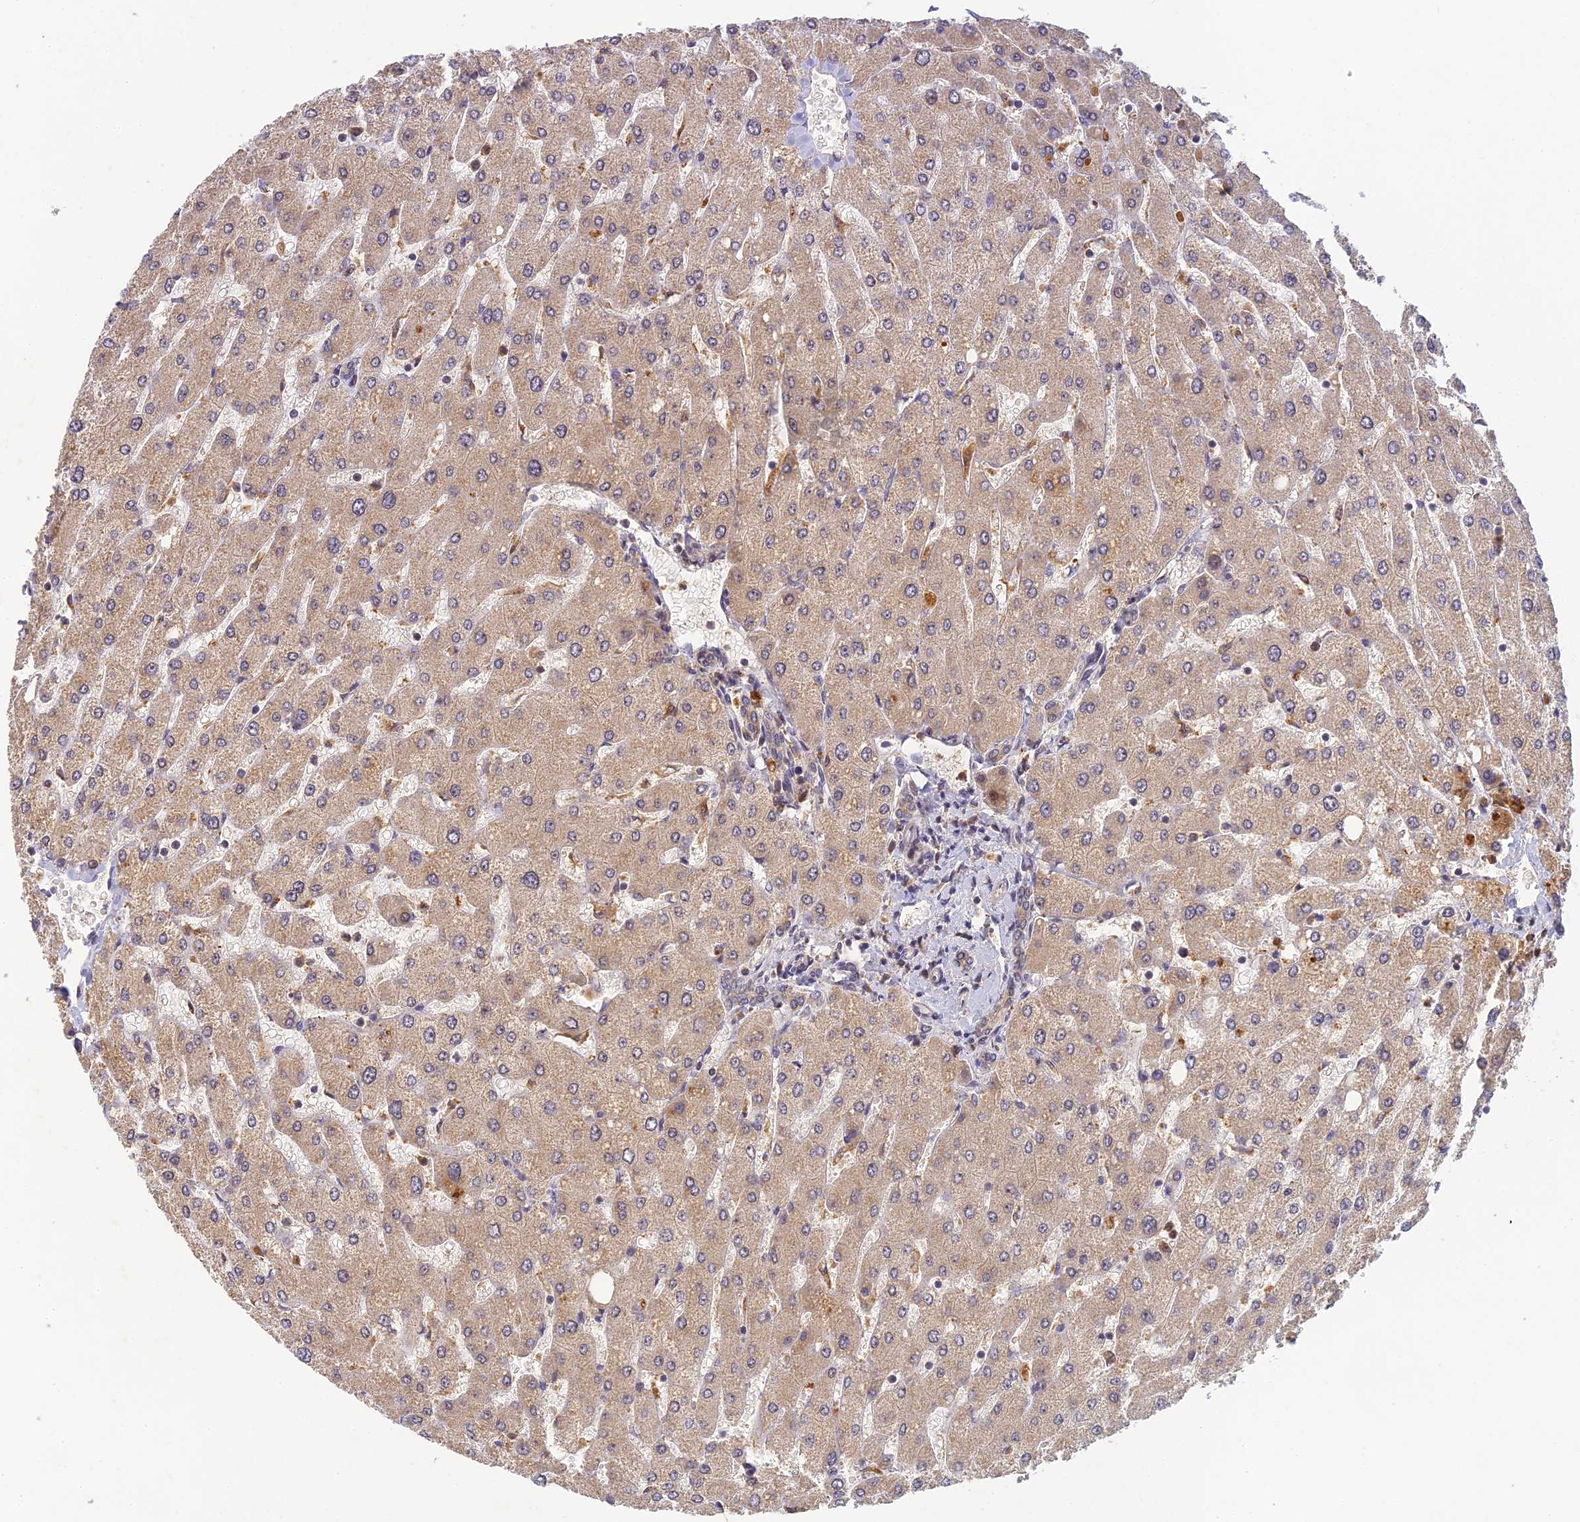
{"staining": {"intensity": "weak", "quantity": ">75%", "location": "cytoplasmic/membranous"}, "tissue": "liver", "cell_type": "Cholangiocytes", "image_type": "normal", "snomed": [{"axis": "morphology", "description": "Normal tissue, NOS"}, {"axis": "topography", "description": "Liver"}], "caption": "Weak cytoplasmic/membranous staining is present in approximately >75% of cholangiocytes in unremarkable liver.", "gene": "RGL3", "patient": {"sex": "male", "age": 55}}